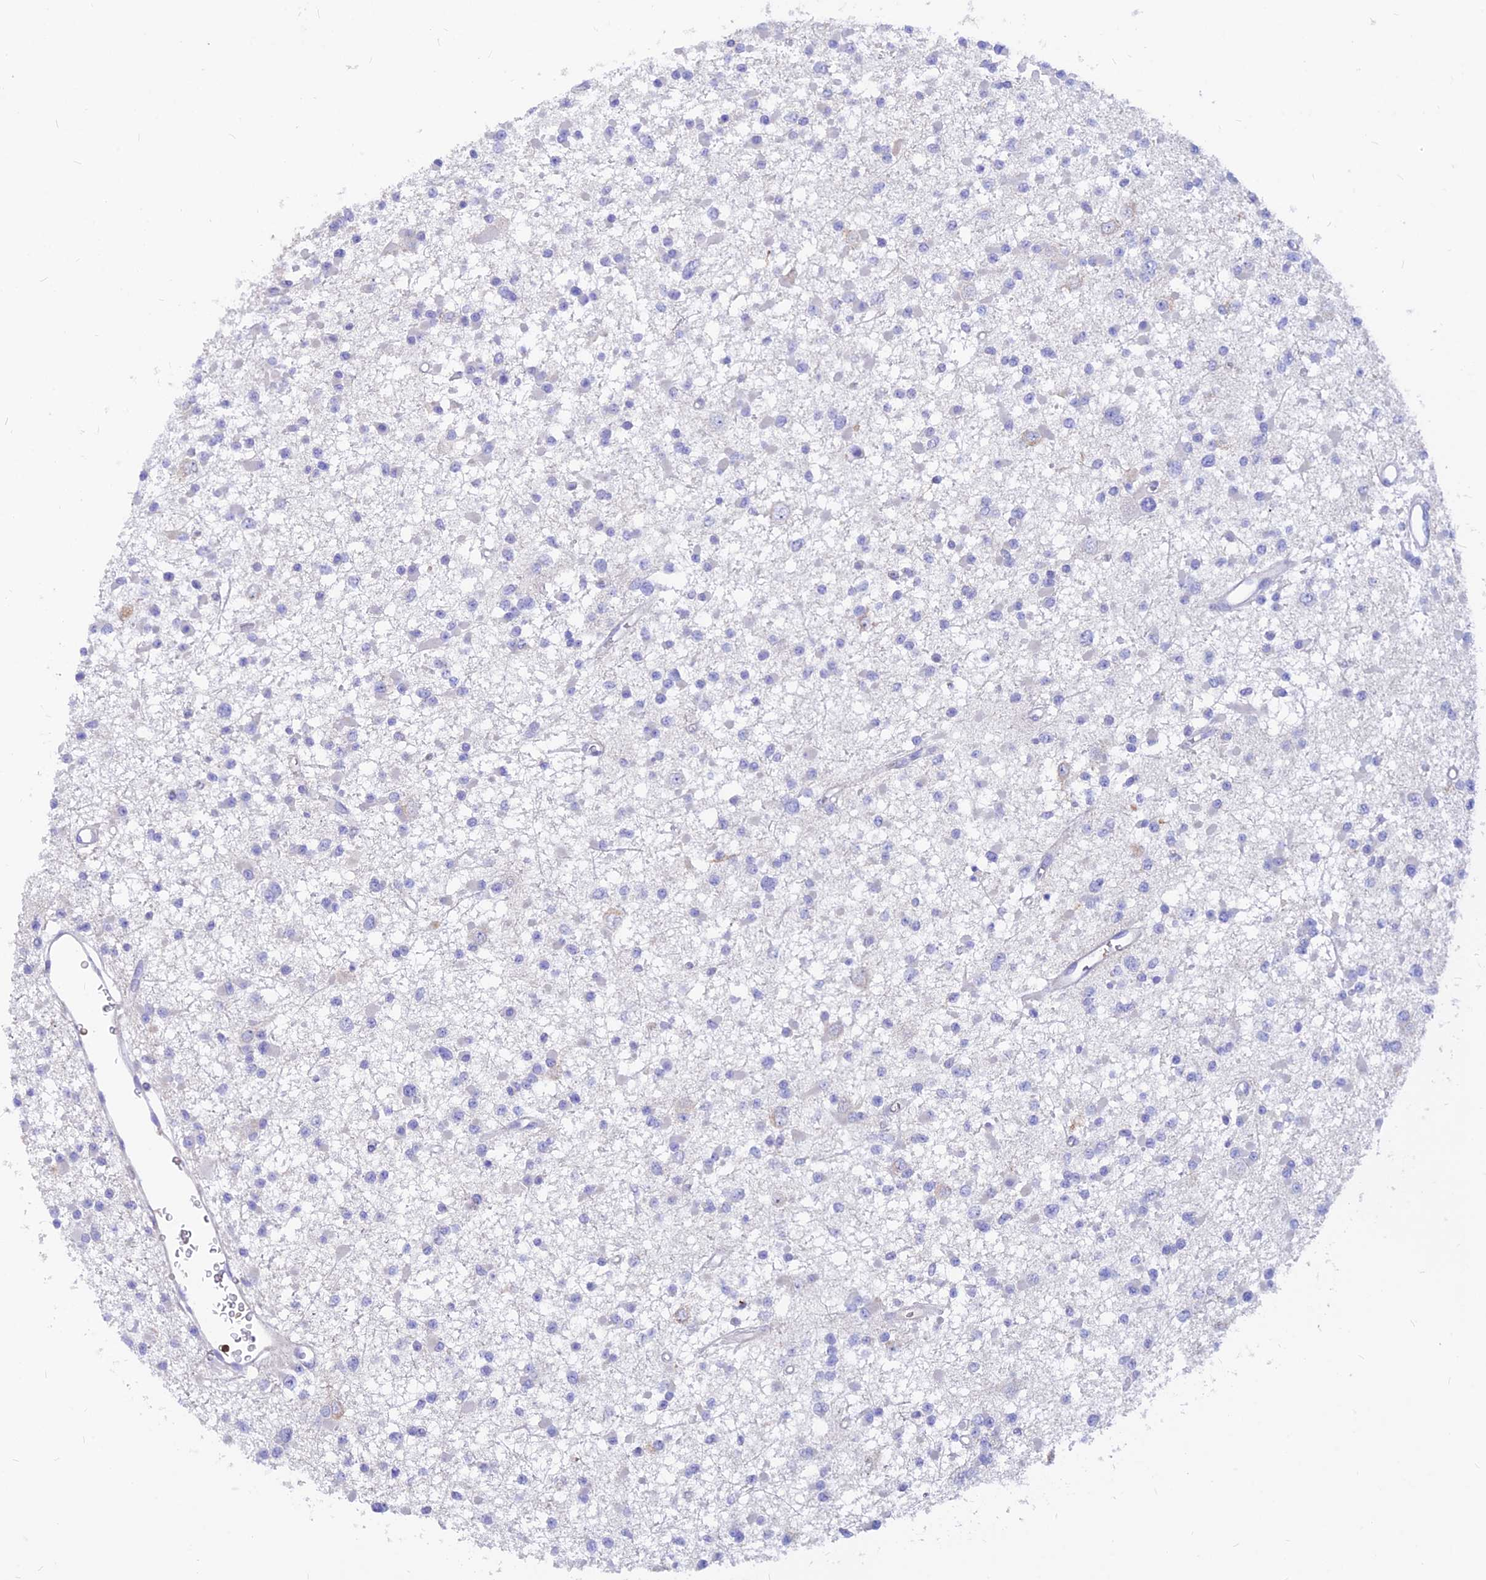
{"staining": {"intensity": "negative", "quantity": "none", "location": "none"}, "tissue": "glioma", "cell_type": "Tumor cells", "image_type": "cancer", "snomed": [{"axis": "morphology", "description": "Glioma, malignant, Low grade"}, {"axis": "topography", "description": "Brain"}], "caption": "Tumor cells are negative for protein expression in human malignant glioma (low-grade).", "gene": "DENND2D", "patient": {"sex": "female", "age": 22}}